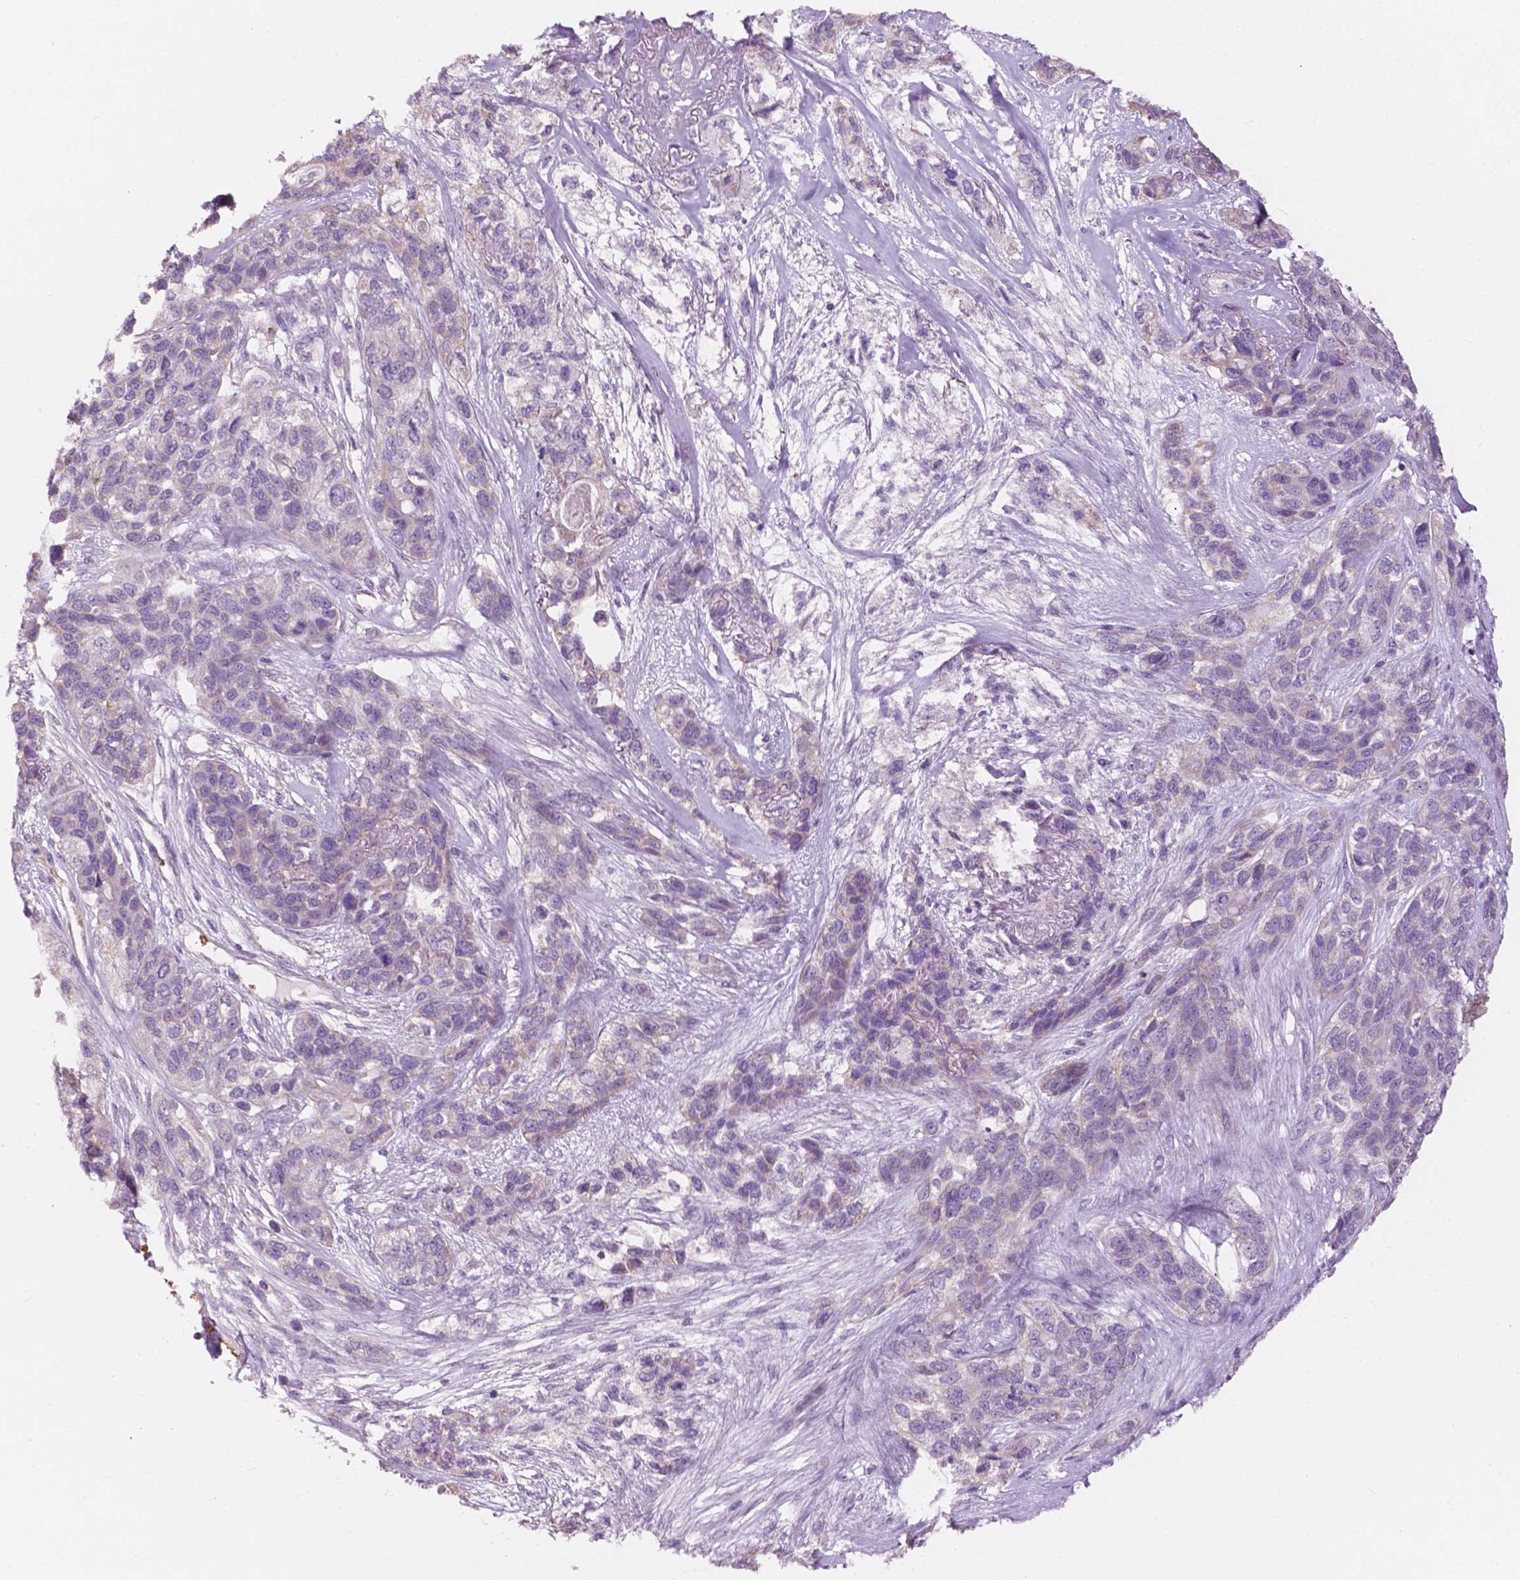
{"staining": {"intensity": "negative", "quantity": "none", "location": "none"}, "tissue": "lung cancer", "cell_type": "Tumor cells", "image_type": "cancer", "snomed": [{"axis": "morphology", "description": "Squamous cell carcinoma, NOS"}, {"axis": "topography", "description": "Lung"}], "caption": "Immunohistochemical staining of squamous cell carcinoma (lung) reveals no significant expression in tumor cells.", "gene": "NDUFS1", "patient": {"sex": "female", "age": 70}}